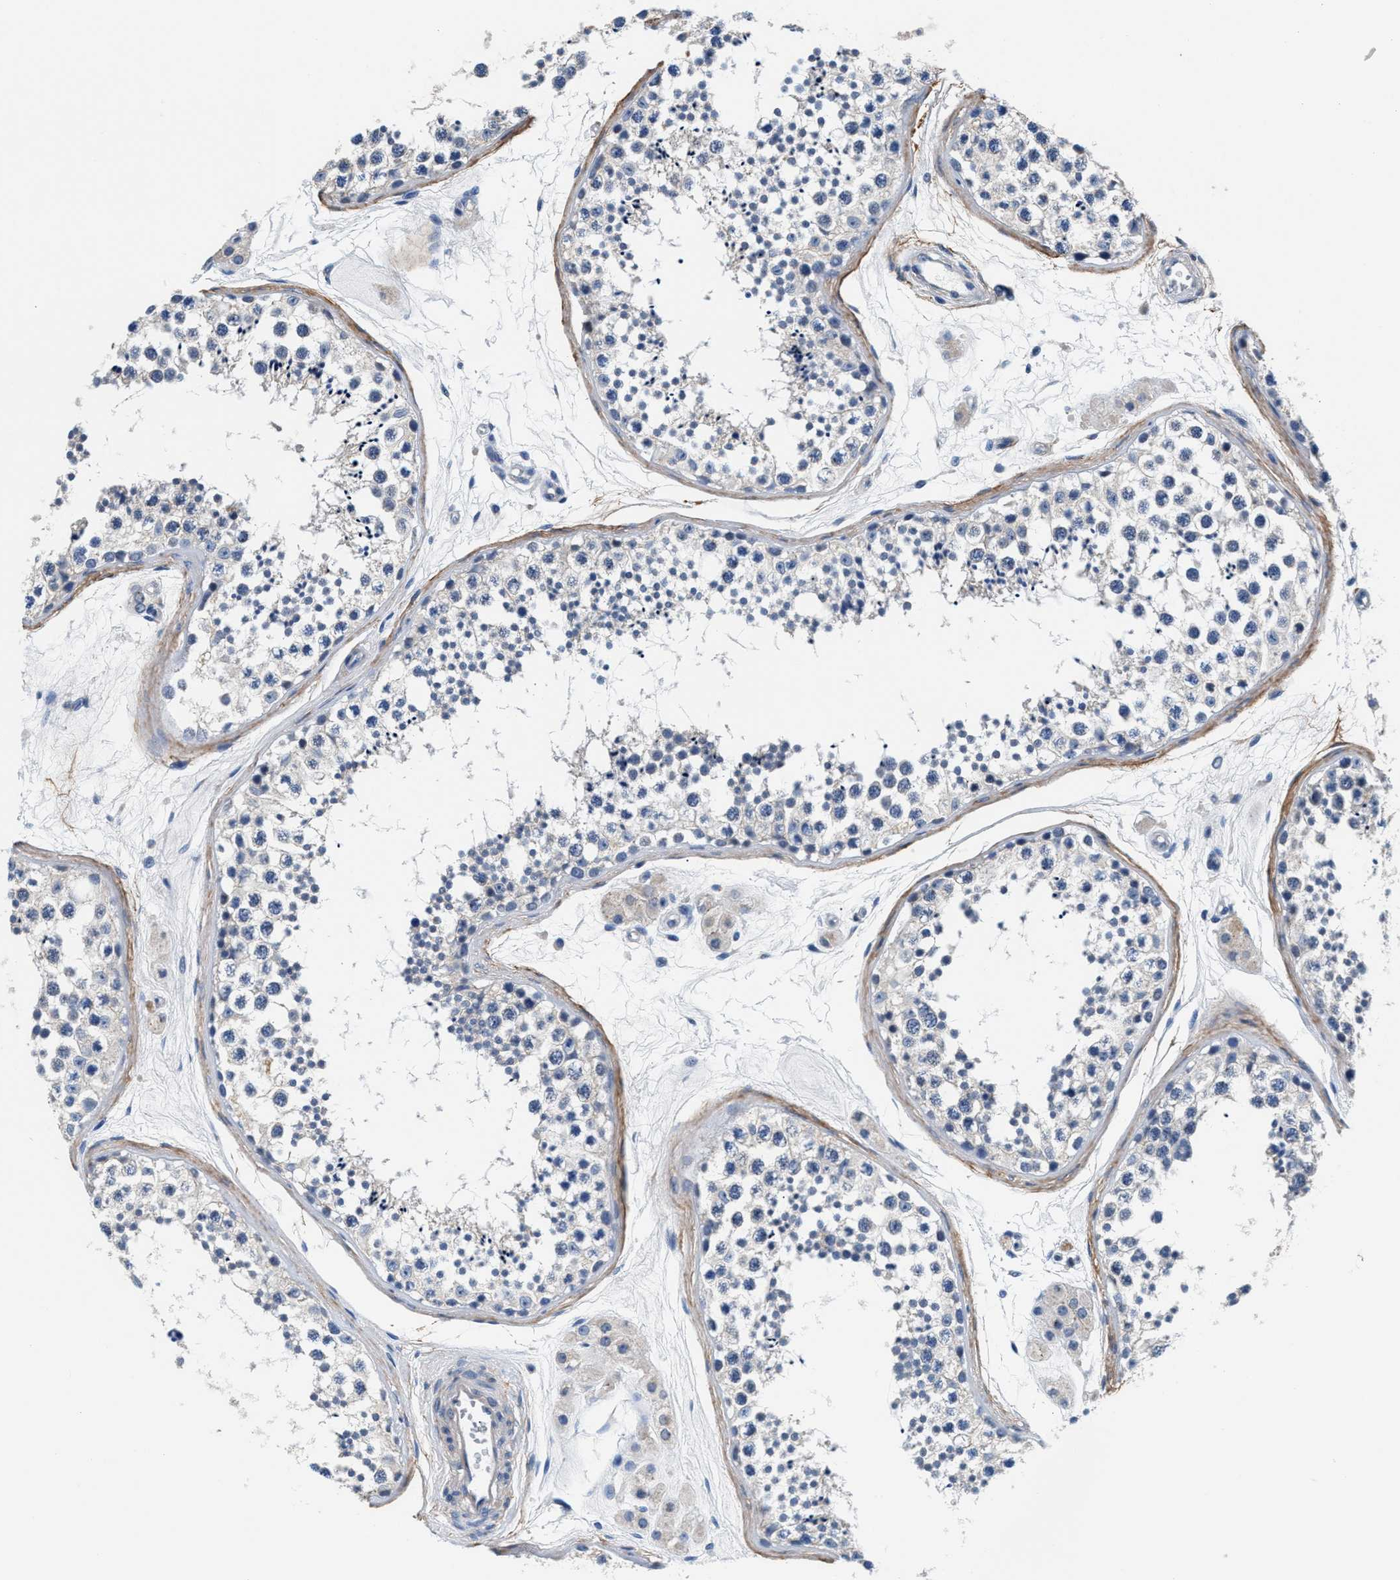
{"staining": {"intensity": "negative", "quantity": "none", "location": "none"}, "tissue": "testis", "cell_type": "Cells in seminiferous ducts", "image_type": "normal", "snomed": [{"axis": "morphology", "description": "Normal tissue, NOS"}, {"axis": "topography", "description": "Testis"}], "caption": "Human testis stained for a protein using immunohistochemistry (IHC) shows no expression in cells in seminiferous ducts.", "gene": "MYH3", "patient": {"sex": "male", "age": 56}}